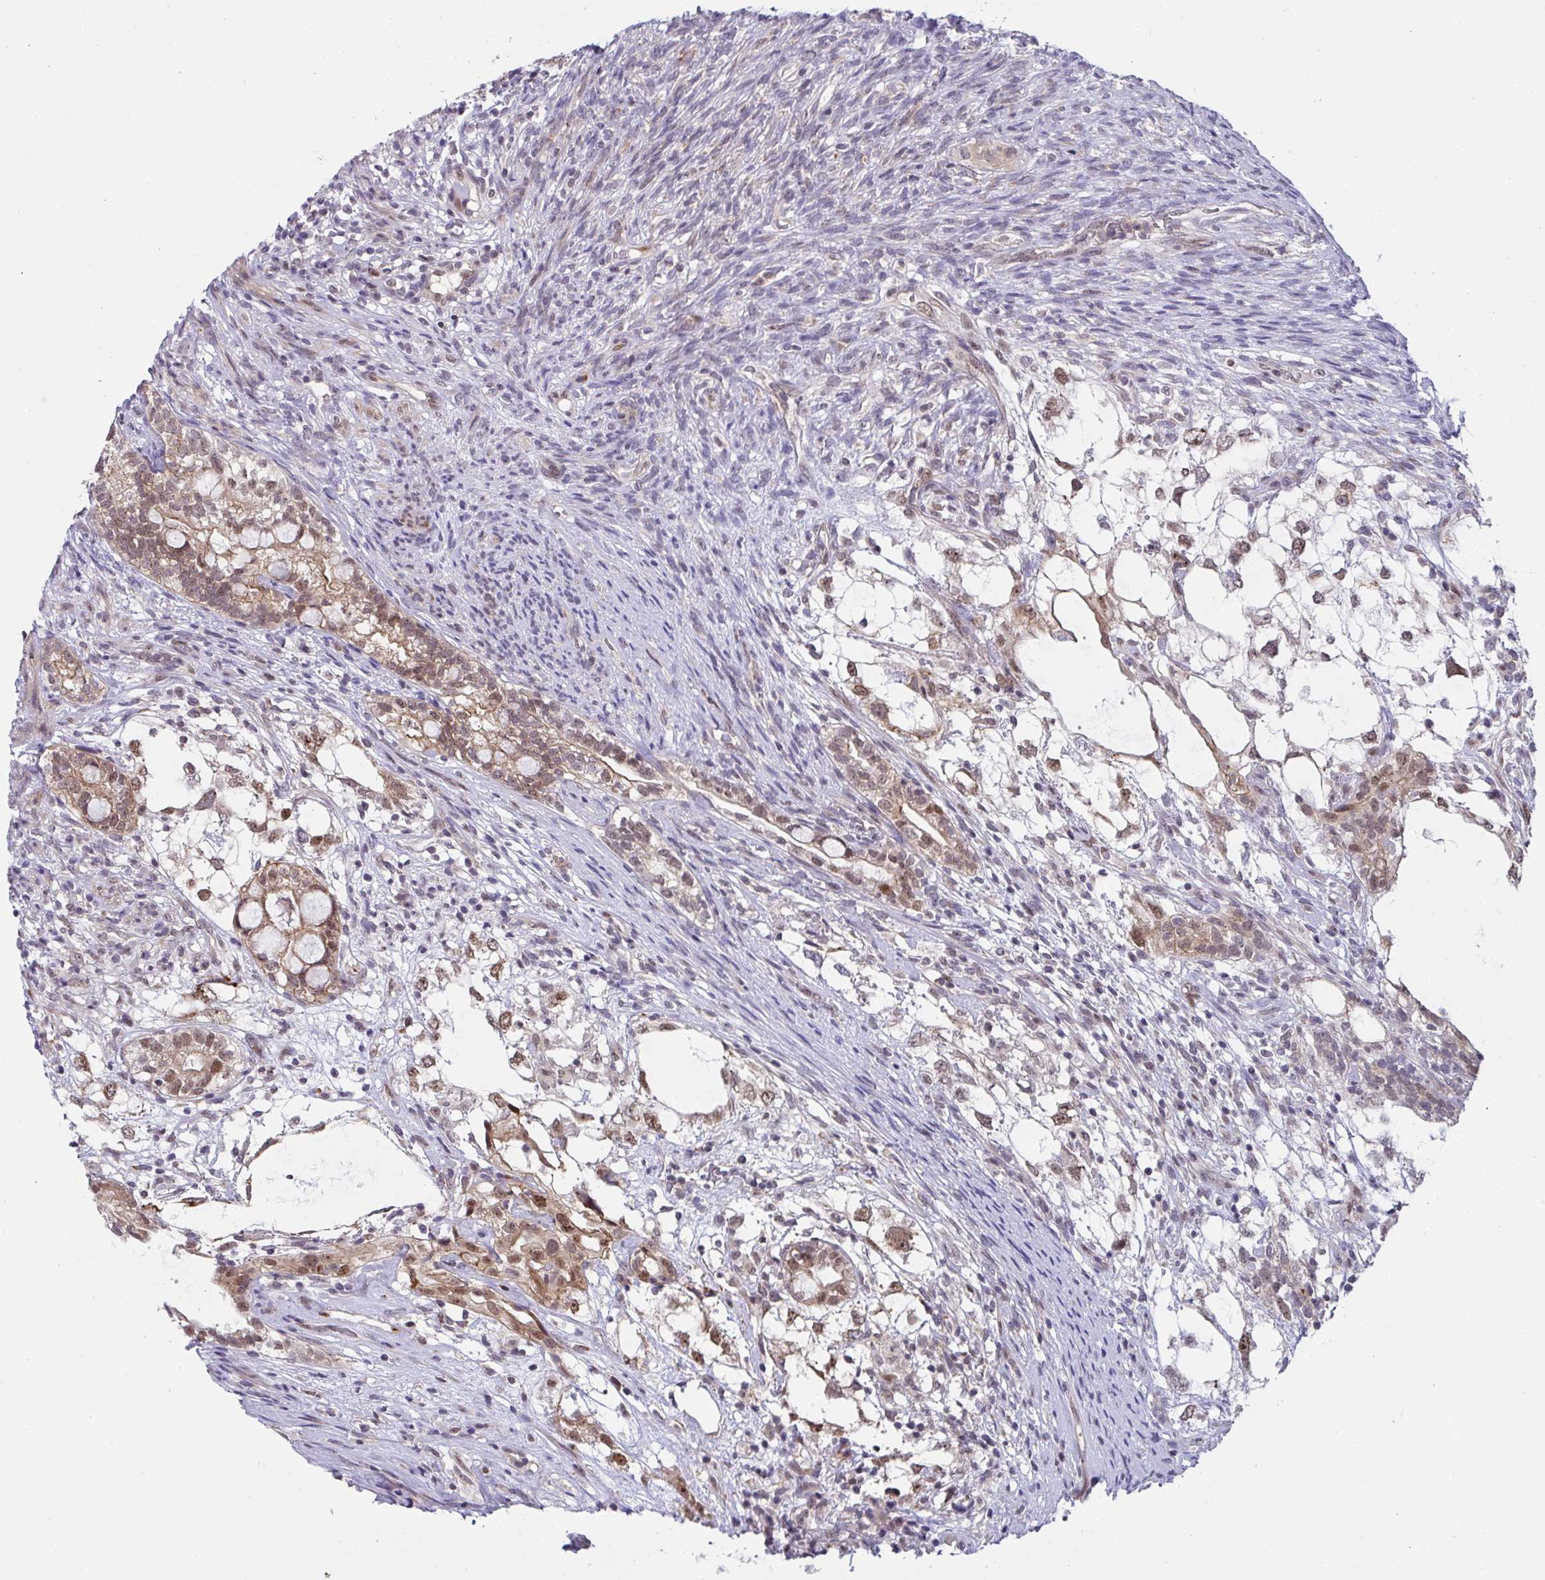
{"staining": {"intensity": "moderate", "quantity": ">75%", "location": "cytoplasmic/membranous,nuclear"}, "tissue": "testis cancer", "cell_type": "Tumor cells", "image_type": "cancer", "snomed": [{"axis": "morphology", "description": "Seminoma, NOS"}, {"axis": "morphology", "description": "Carcinoma, Embryonal, NOS"}, {"axis": "topography", "description": "Testis"}], "caption": "Testis cancer was stained to show a protein in brown. There is medium levels of moderate cytoplasmic/membranous and nuclear positivity in approximately >75% of tumor cells.", "gene": "RBM18", "patient": {"sex": "male", "age": 41}}